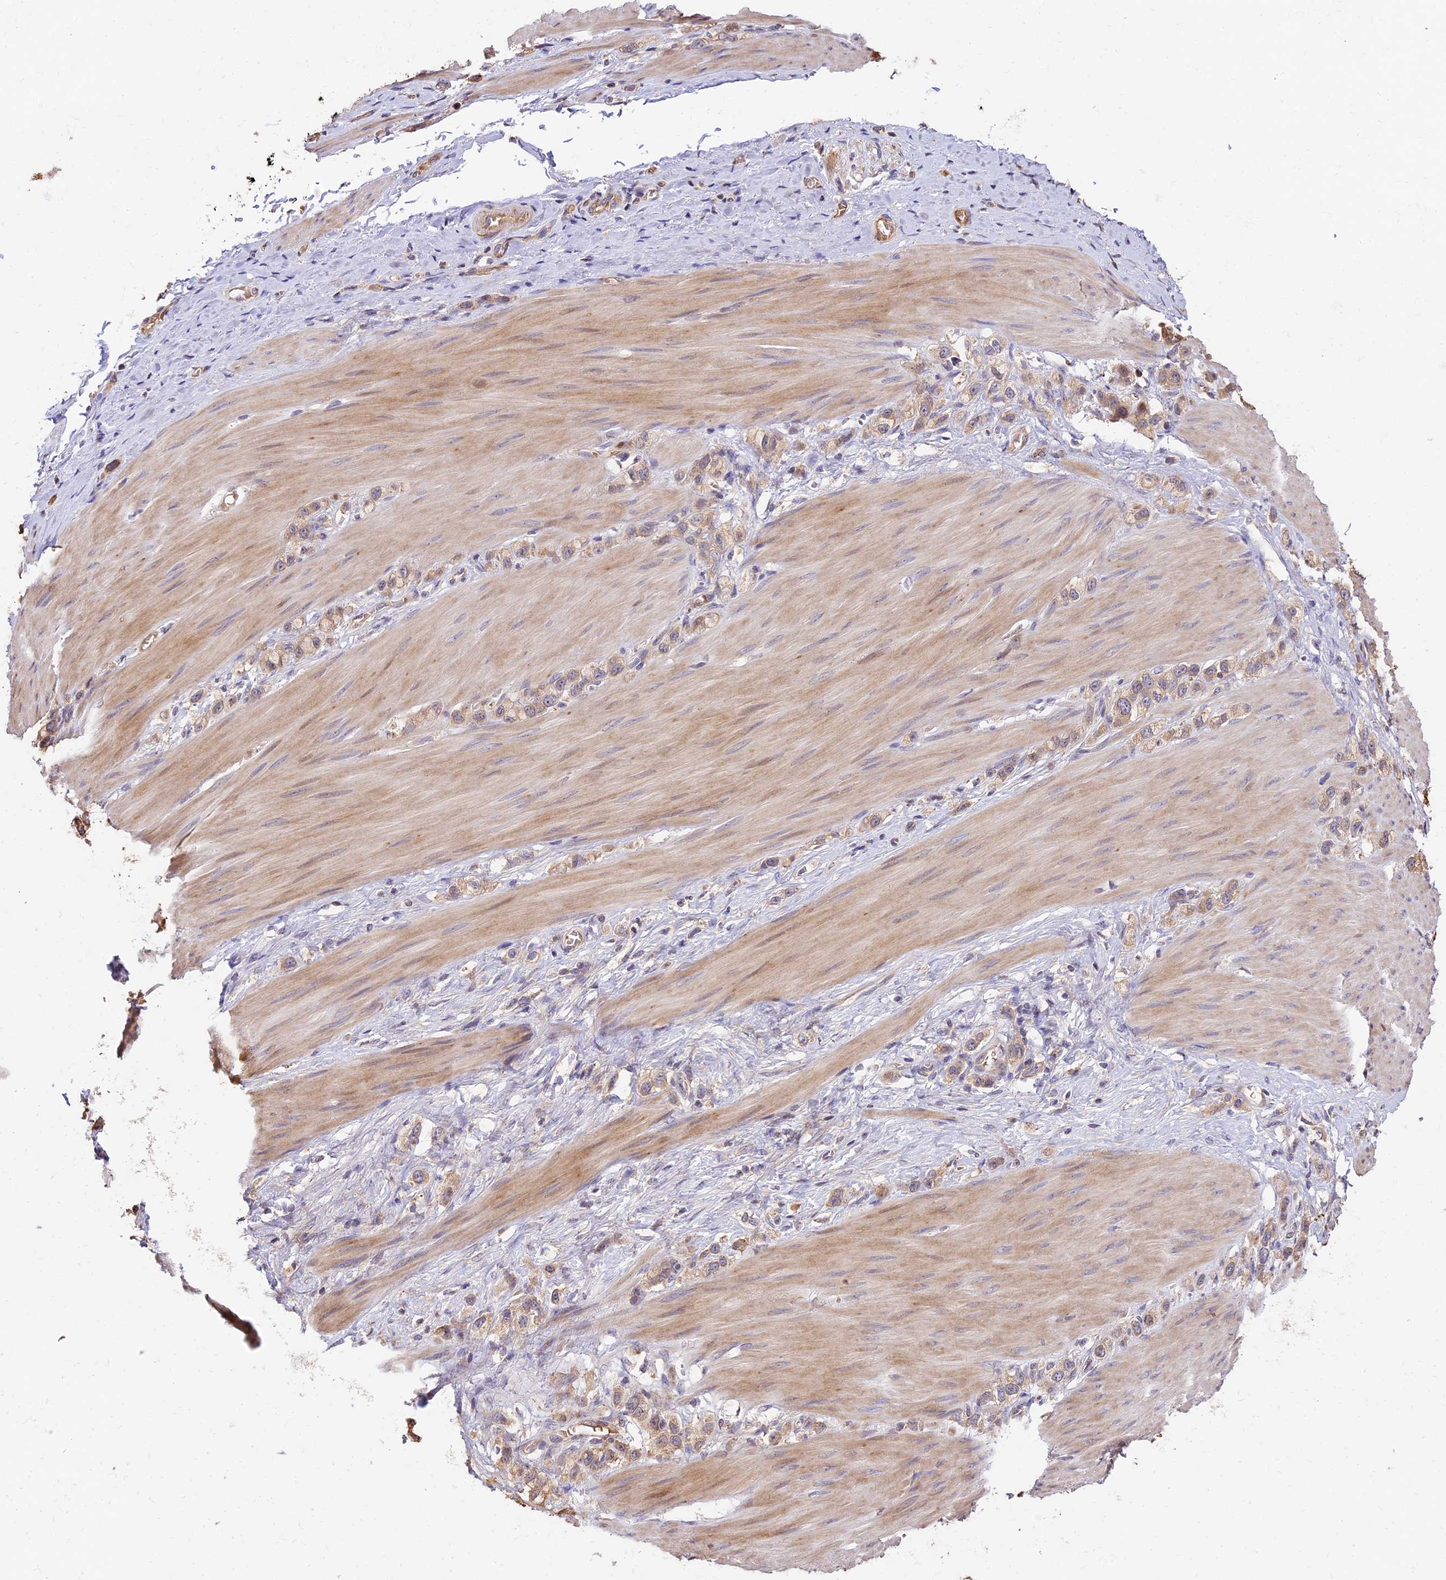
{"staining": {"intensity": "weak", "quantity": ">75%", "location": "cytoplasmic/membranous"}, "tissue": "stomach cancer", "cell_type": "Tumor cells", "image_type": "cancer", "snomed": [{"axis": "morphology", "description": "Adenocarcinoma, NOS"}, {"axis": "topography", "description": "Stomach"}], "caption": "Protein staining shows weak cytoplasmic/membranous expression in approximately >75% of tumor cells in adenocarcinoma (stomach).", "gene": "PPP1R37", "patient": {"sex": "female", "age": 65}}